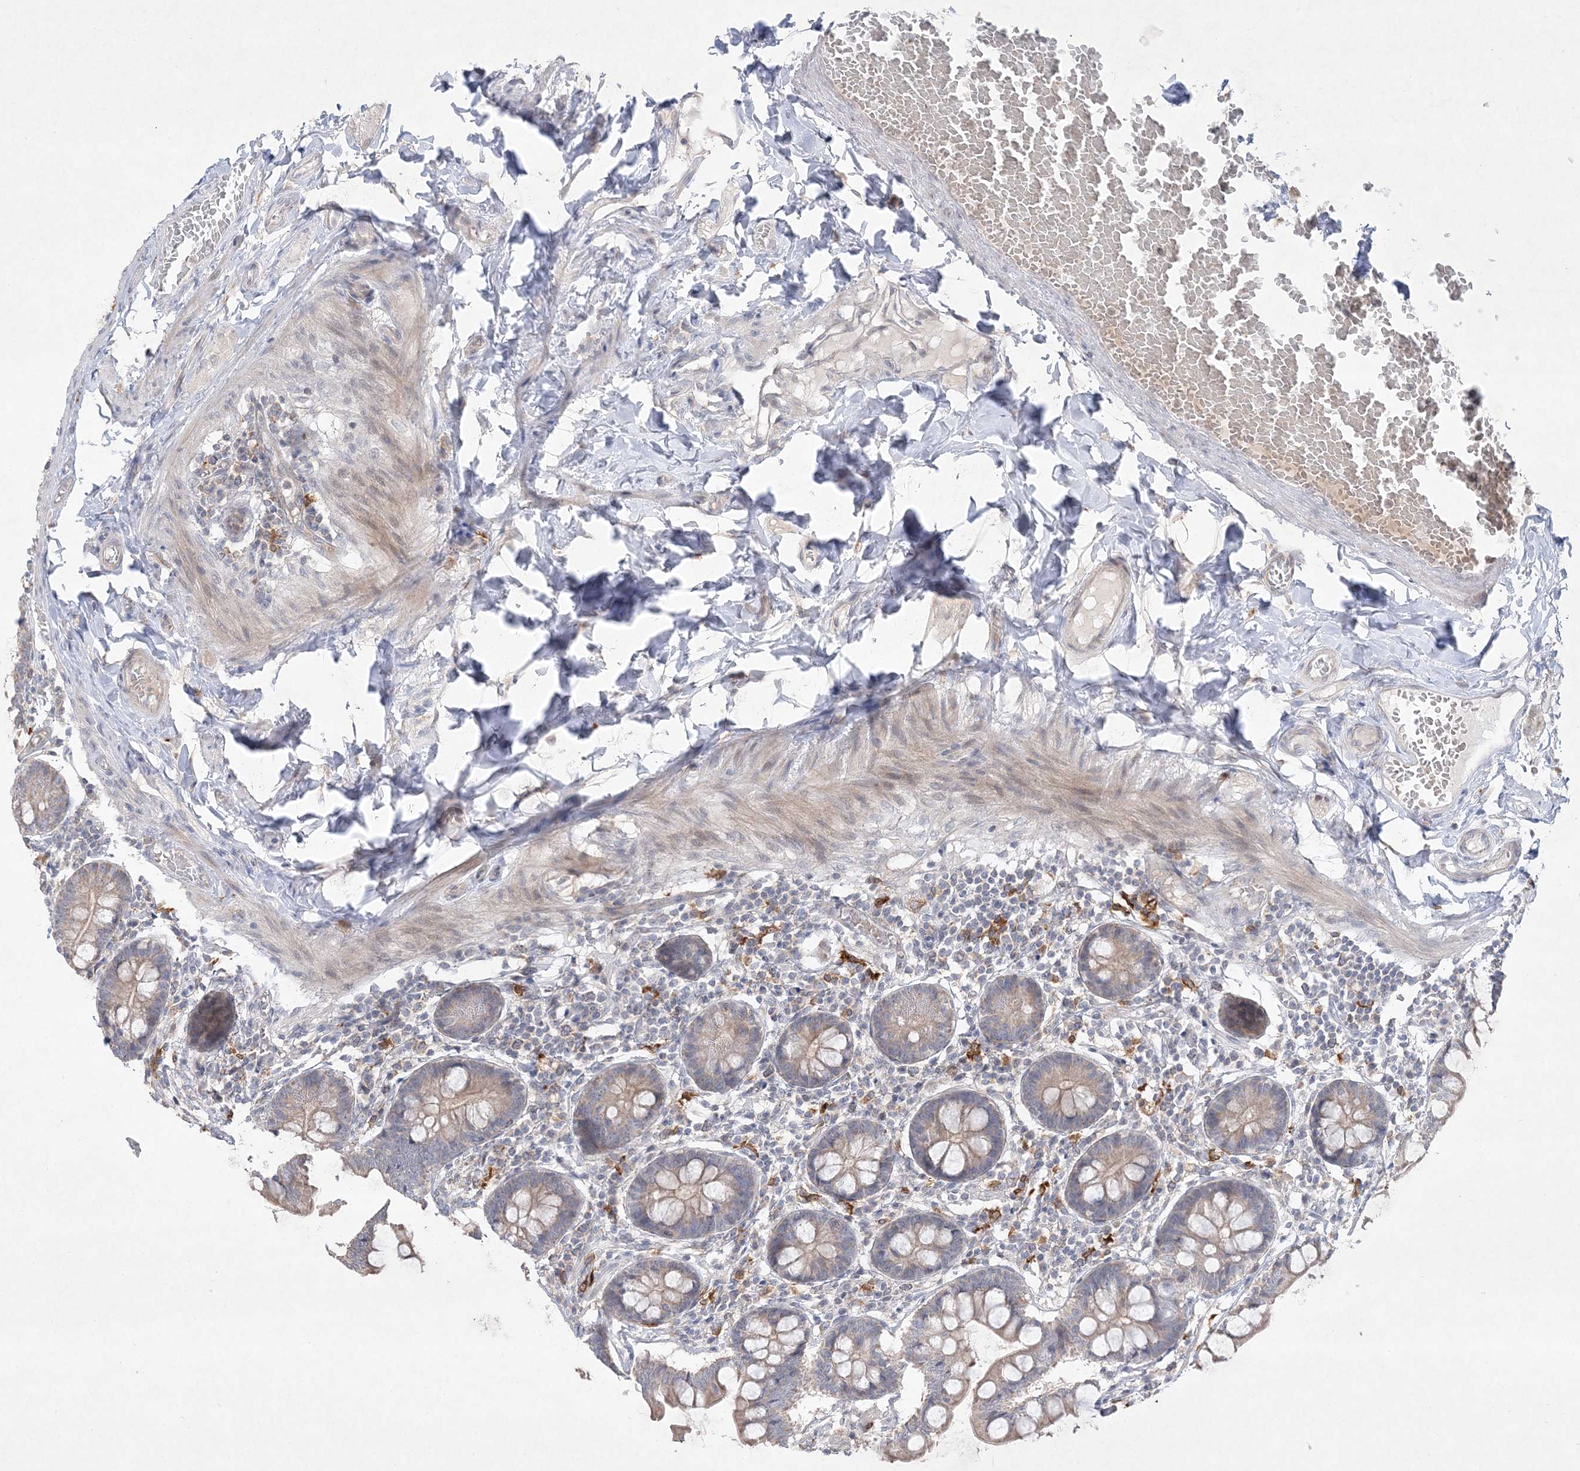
{"staining": {"intensity": "negative", "quantity": "none", "location": "none"}, "tissue": "small intestine", "cell_type": "Glandular cells", "image_type": "normal", "snomed": [{"axis": "morphology", "description": "Normal tissue, NOS"}, {"axis": "topography", "description": "Small intestine"}], "caption": "Histopathology image shows no significant protein staining in glandular cells of normal small intestine.", "gene": "CLNK", "patient": {"sex": "male", "age": 41}}